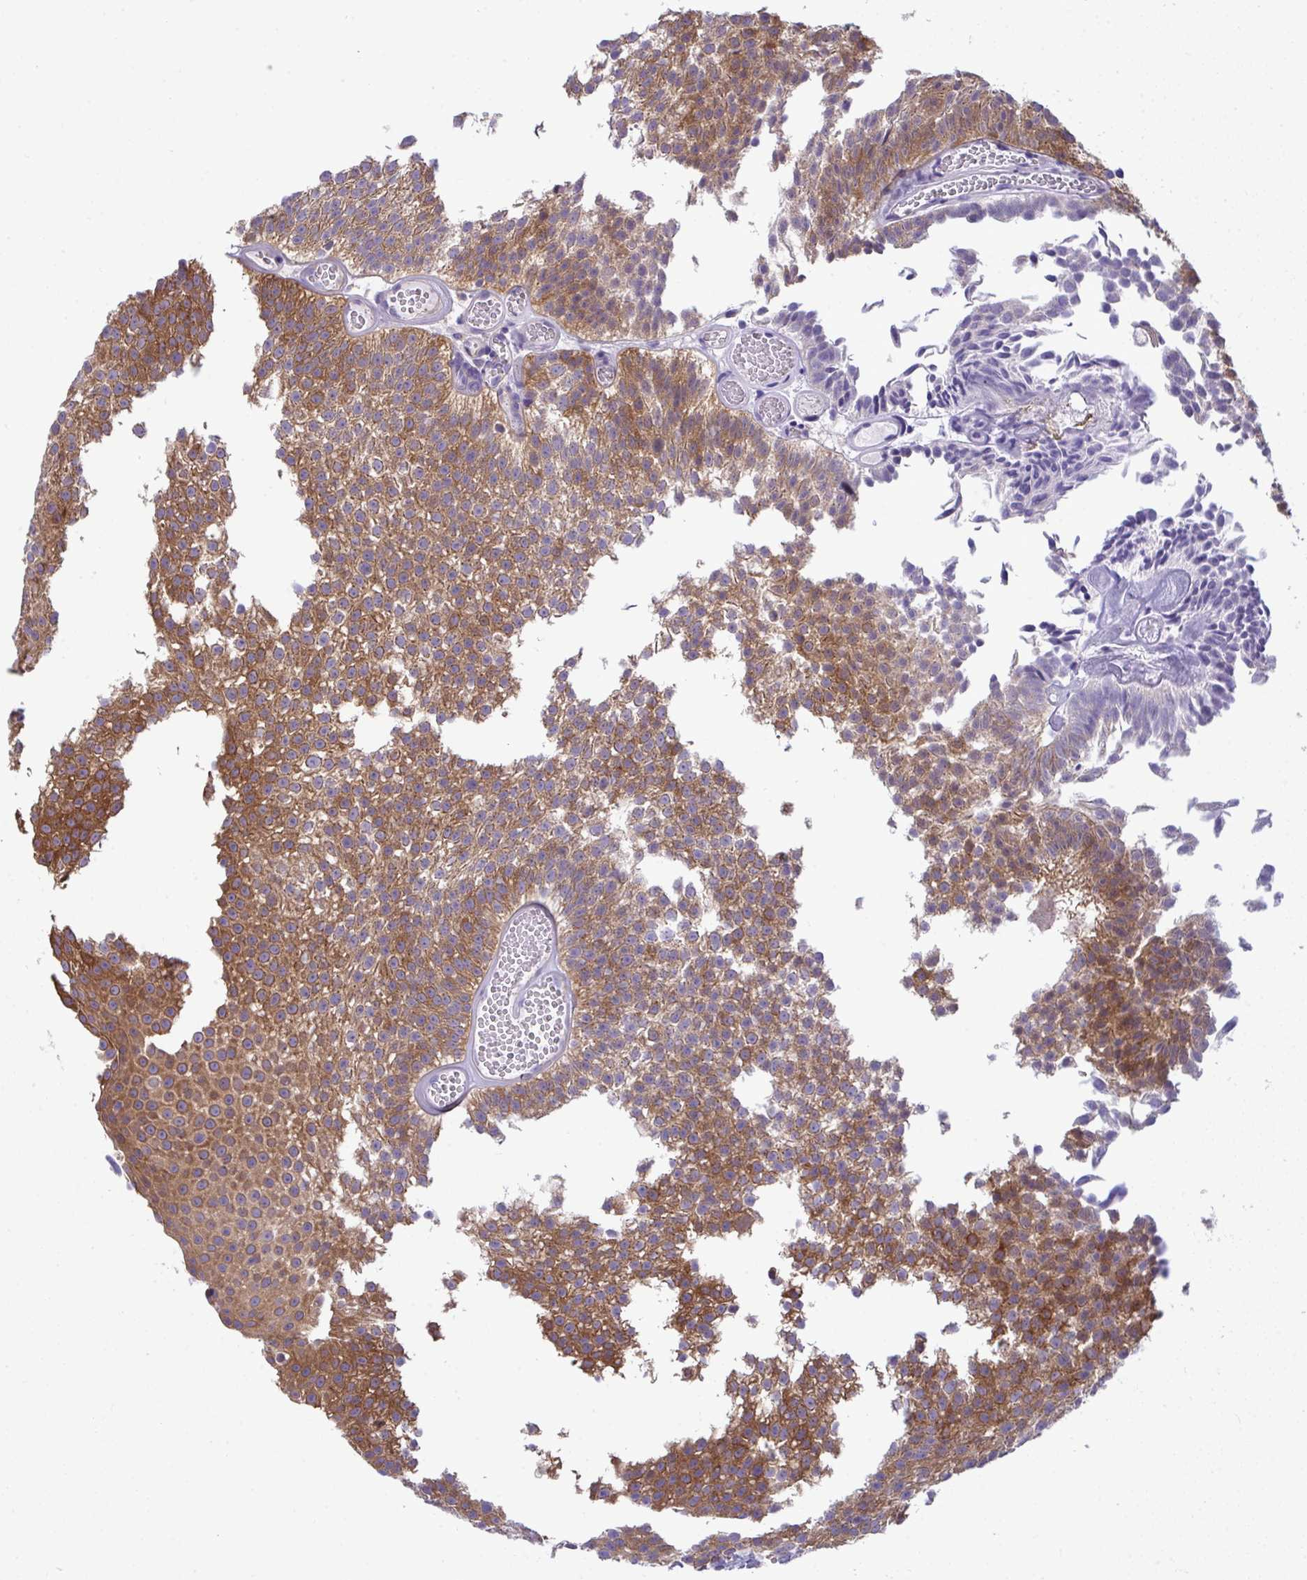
{"staining": {"intensity": "moderate", "quantity": ">75%", "location": "cytoplasmic/membranous"}, "tissue": "urothelial cancer", "cell_type": "Tumor cells", "image_type": "cancer", "snomed": [{"axis": "morphology", "description": "Urothelial carcinoma, Low grade"}, {"axis": "topography", "description": "Urinary bladder"}], "caption": "Urothelial cancer was stained to show a protein in brown. There is medium levels of moderate cytoplasmic/membranous positivity in approximately >75% of tumor cells.", "gene": "SLC30A6", "patient": {"sex": "male", "age": 82}}